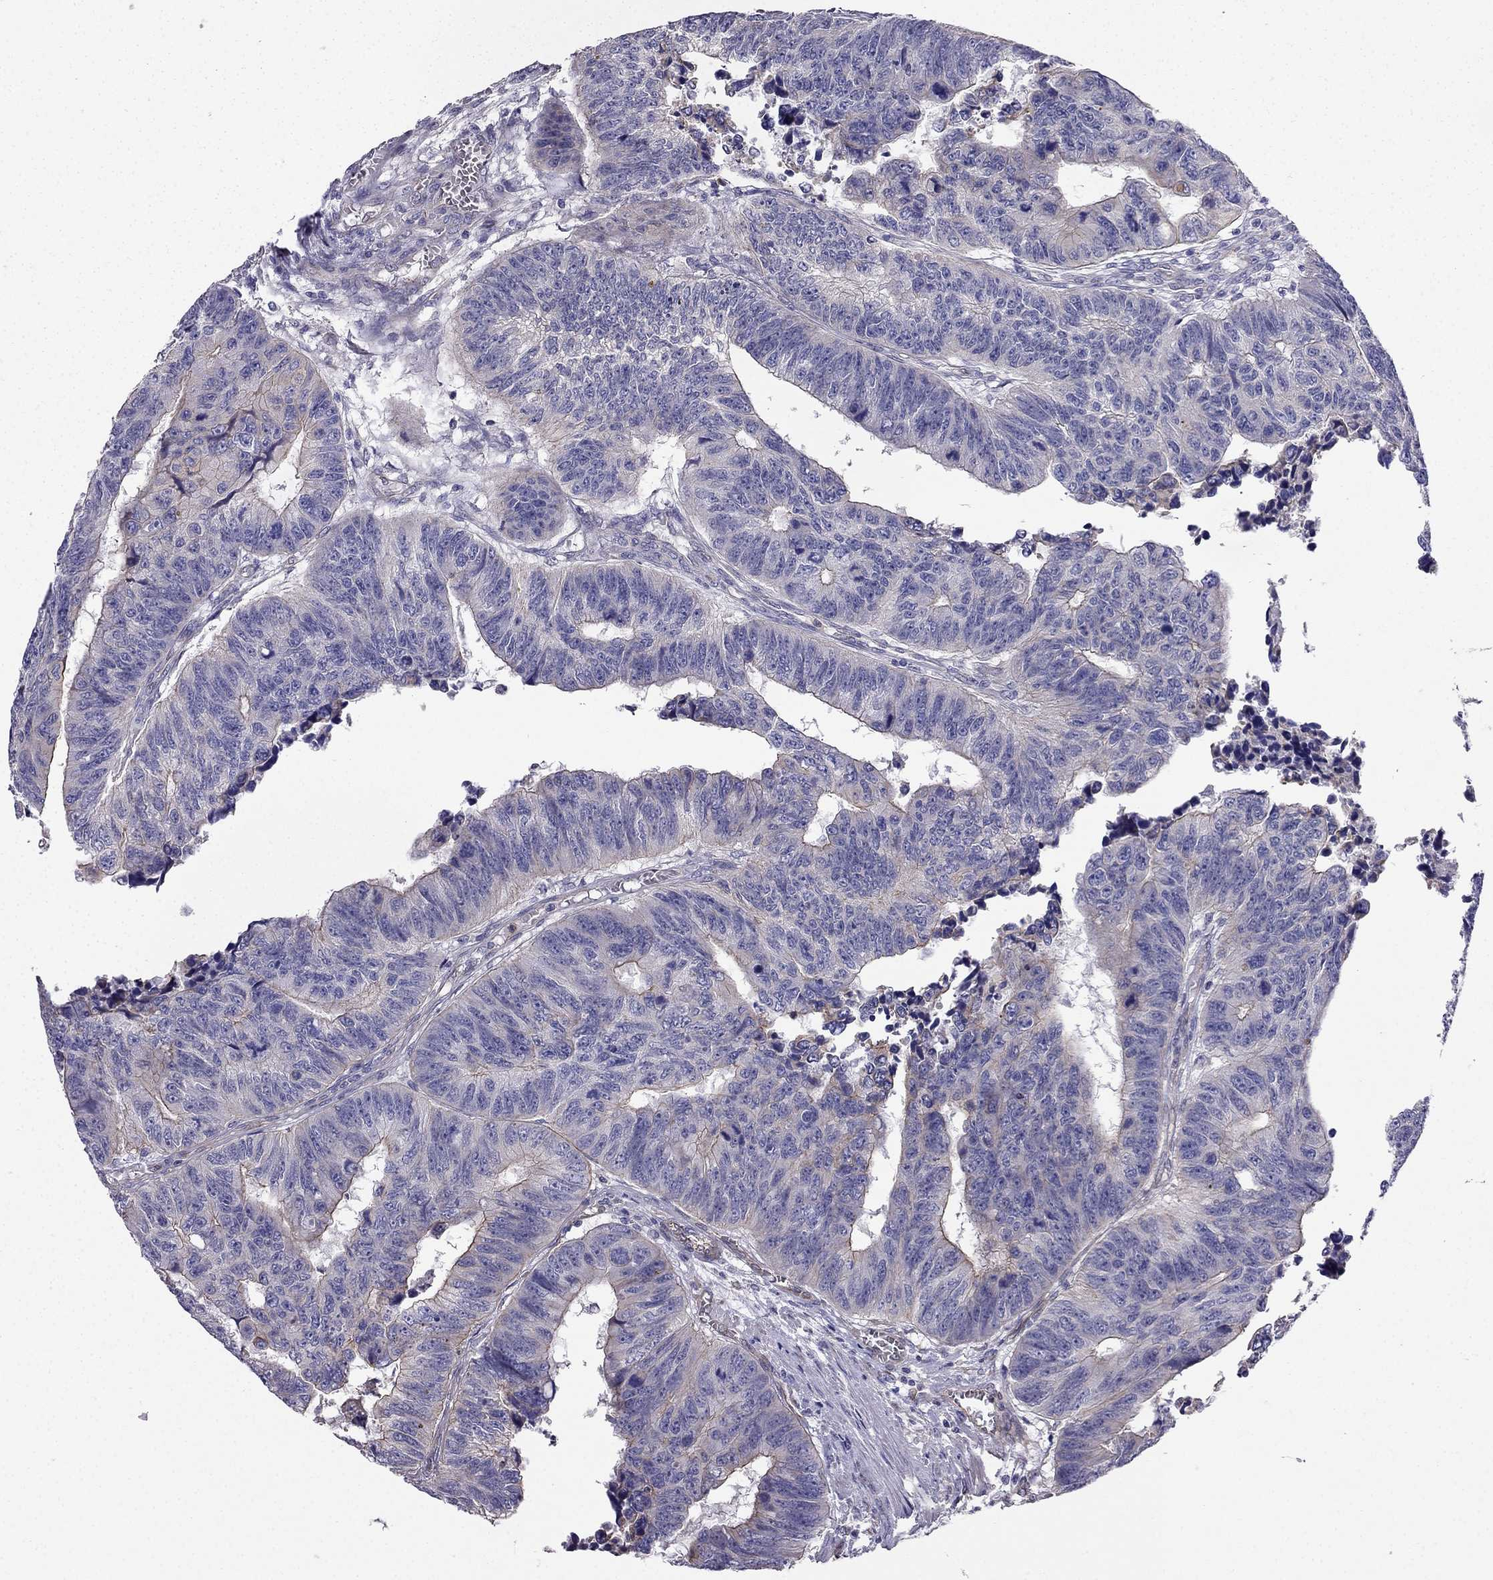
{"staining": {"intensity": "moderate", "quantity": "<25%", "location": "cytoplasmic/membranous"}, "tissue": "colorectal cancer", "cell_type": "Tumor cells", "image_type": "cancer", "snomed": [{"axis": "morphology", "description": "Adenocarcinoma, NOS"}, {"axis": "topography", "description": "Rectum"}], "caption": "Protein staining of colorectal adenocarcinoma tissue demonstrates moderate cytoplasmic/membranous expression in approximately <25% of tumor cells. The staining was performed using DAB, with brown indicating positive protein expression. Nuclei are stained blue with hematoxylin.", "gene": "ENOX1", "patient": {"sex": "female", "age": 85}}